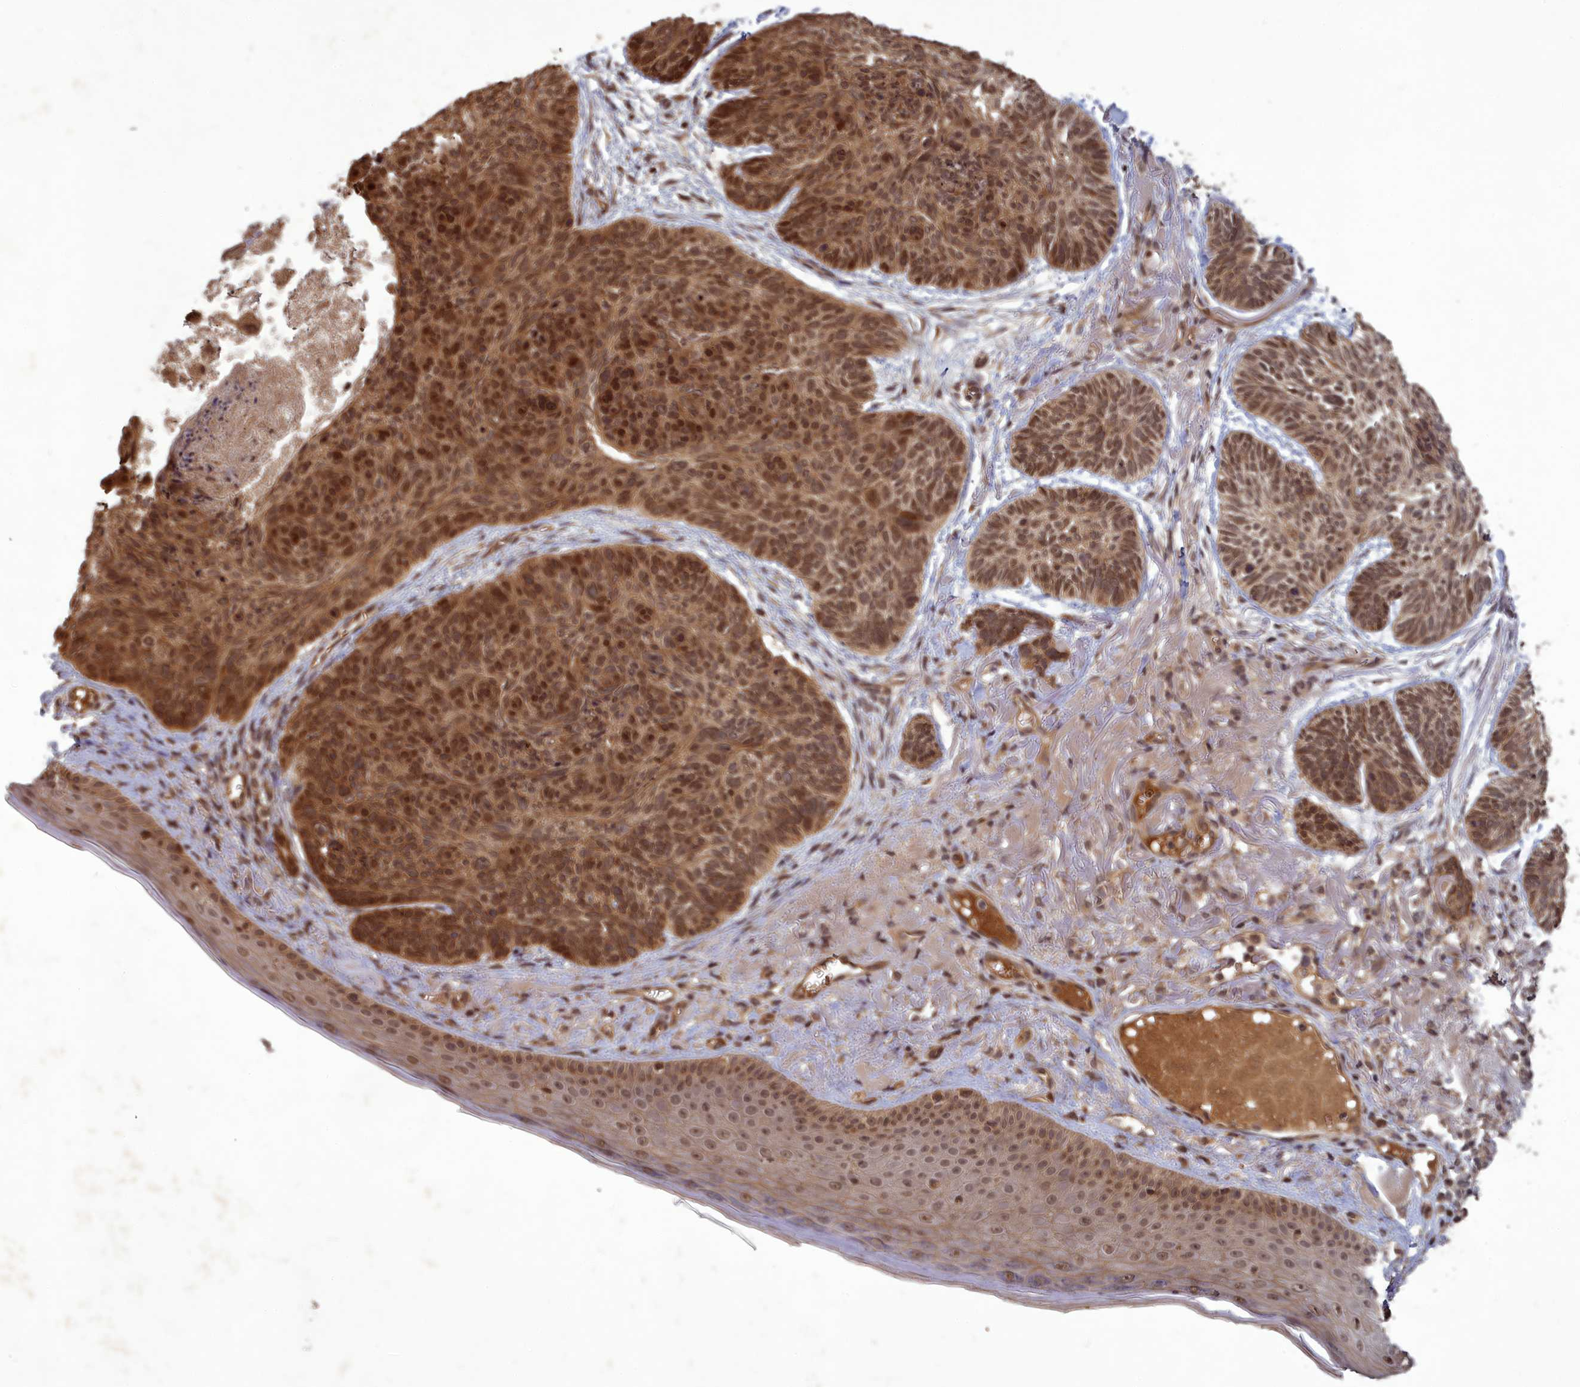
{"staining": {"intensity": "moderate", "quantity": ">75%", "location": "cytoplasmic/membranous,nuclear"}, "tissue": "skin cancer", "cell_type": "Tumor cells", "image_type": "cancer", "snomed": [{"axis": "morphology", "description": "Normal tissue, NOS"}, {"axis": "morphology", "description": "Basal cell carcinoma"}, {"axis": "topography", "description": "Skin"}], "caption": "The photomicrograph demonstrates staining of skin cancer, revealing moderate cytoplasmic/membranous and nuclear protein expression (brown color) within tumor cells. Immunohistochemistry (ihc) stains the protein of interest in brown and the nuclei are stained blue.", "gene": "SRMS", "patient": {"sex": "male", "age": 66}}